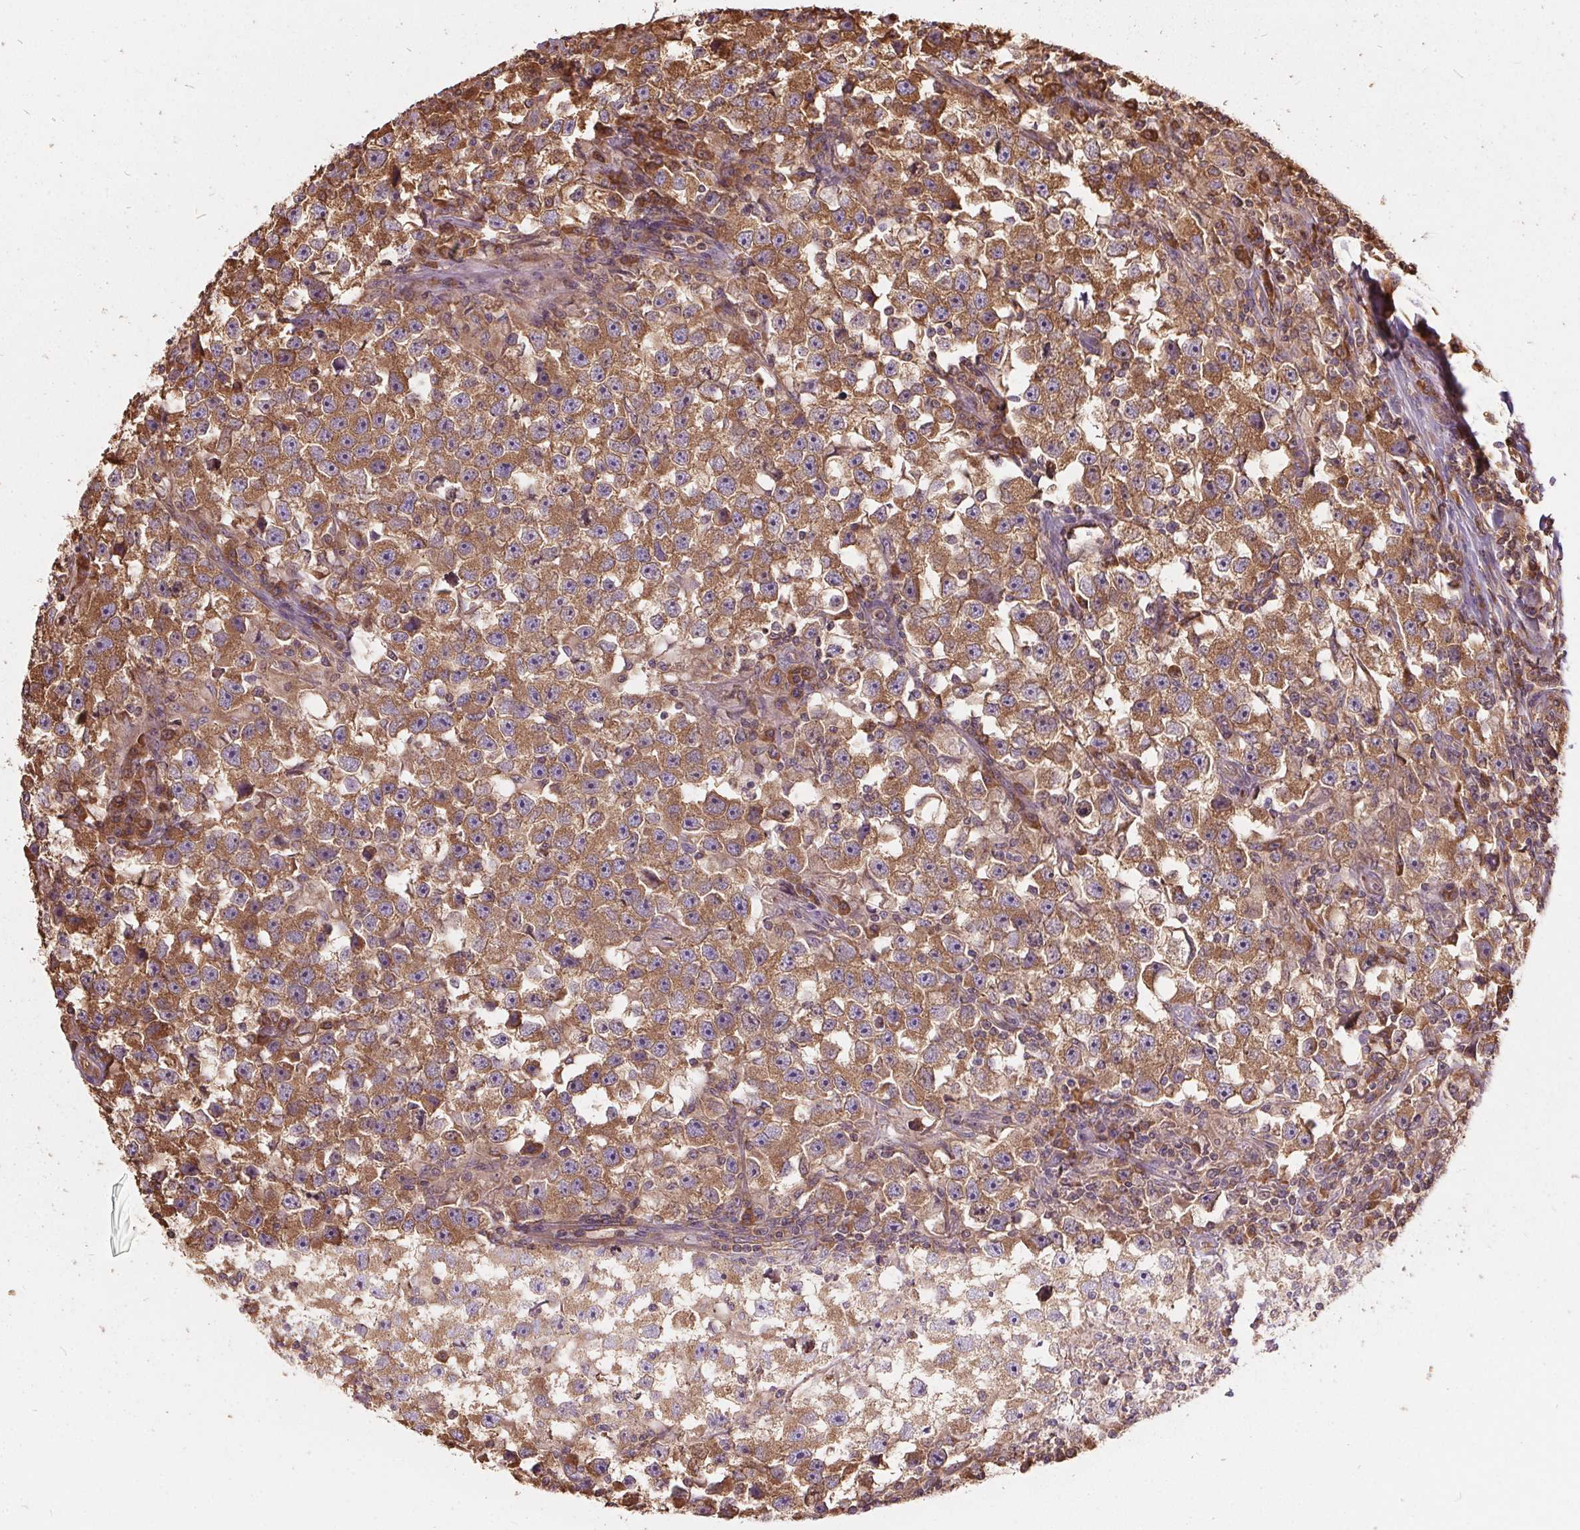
{"staining": {"intensity": "moderate", "quantity": ">75%", "location": "cytoplasmic/membranous"}, "tissue": "testis cancer", "cell_type": "Tumor cells", "image_type": "cancer", "snomed": [{"axis": "morphology", "description": "Seminoma, NOS"}, {"axis": "topography", "description": "Testis"}], "caption": "Testis cancer stained with a protein marker exhibits moderate staining in tumor cells.", "gene": "EIF2S1", "patient": {"sex": "male", "age": 33}}